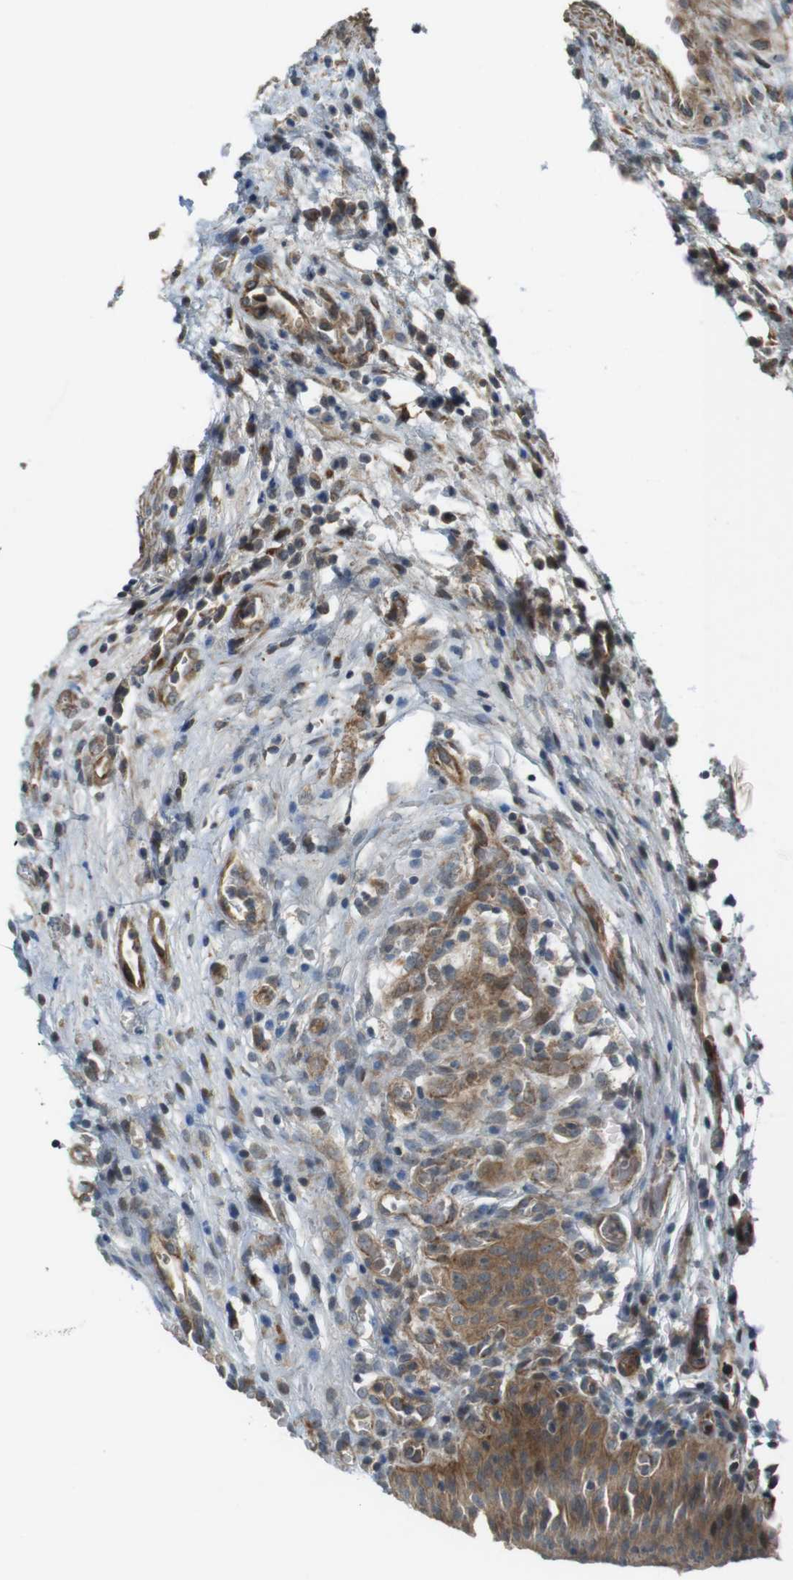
{"staining": {"intensity": "moderate", "quantity": ">75%", "location": "cytoplasmic/membranous"}, "tissue": "urinary bladder", "cell_type": "Urothelial cells", "image_type": "normal", "snomed": [{"axis": "morphology", "description": "Normal tissue, NOS"}, {"axis": "morphology", "description": "Dysplasia, NOS"}, {"axis": "topography", "description": "Urinary bladder"}], "caption": "Human urinary bladder stained with a protein marker reveals moderate staining in urothelial cells.", "gene": "IFFO2", "patient": {"sex": "male", "age": 35}}